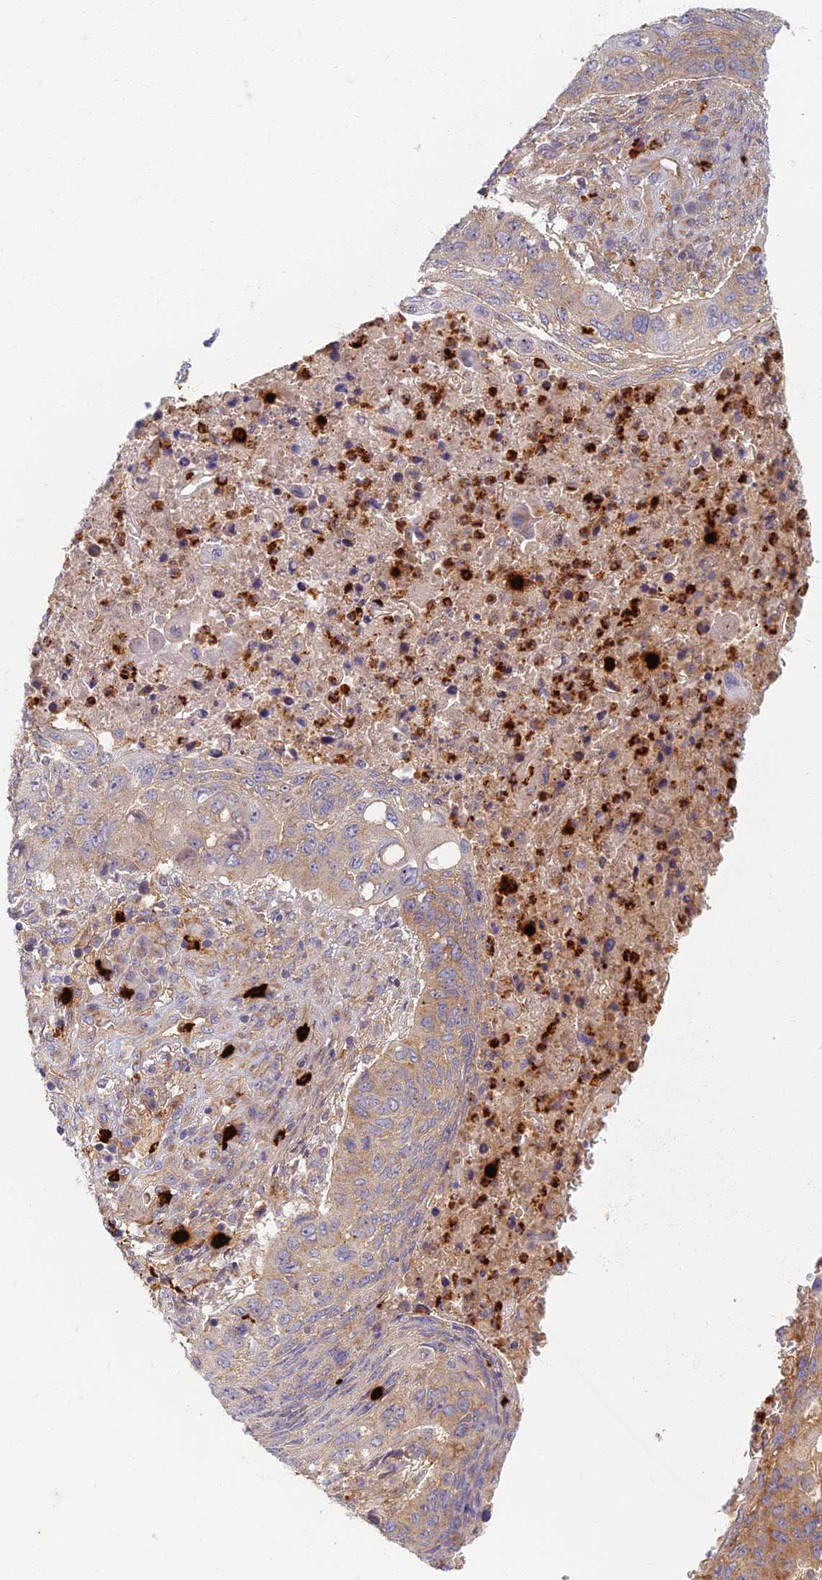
{"staining": {"intensity": "moderate", "quantity": ">75%", "location": "cytoplasmic/membranous"}, "tissue": "lung cancer", "cell_type": "Tumor cells", "image_type": "cancer", "snomed": [{"axis": "morphology", "description": "Squamous cell carcinoma, NOS"}, {"axis": "topography", "description": "Lung"}], "caption": "Moderate cytoplasmic/membranous protein staining is present in about >75% of tumor cells in squamous cell carcinoma (lung). Nuclei are stained in blue.", "gene": "PROX2", "patient": {"sex": "female", "age": 63}}